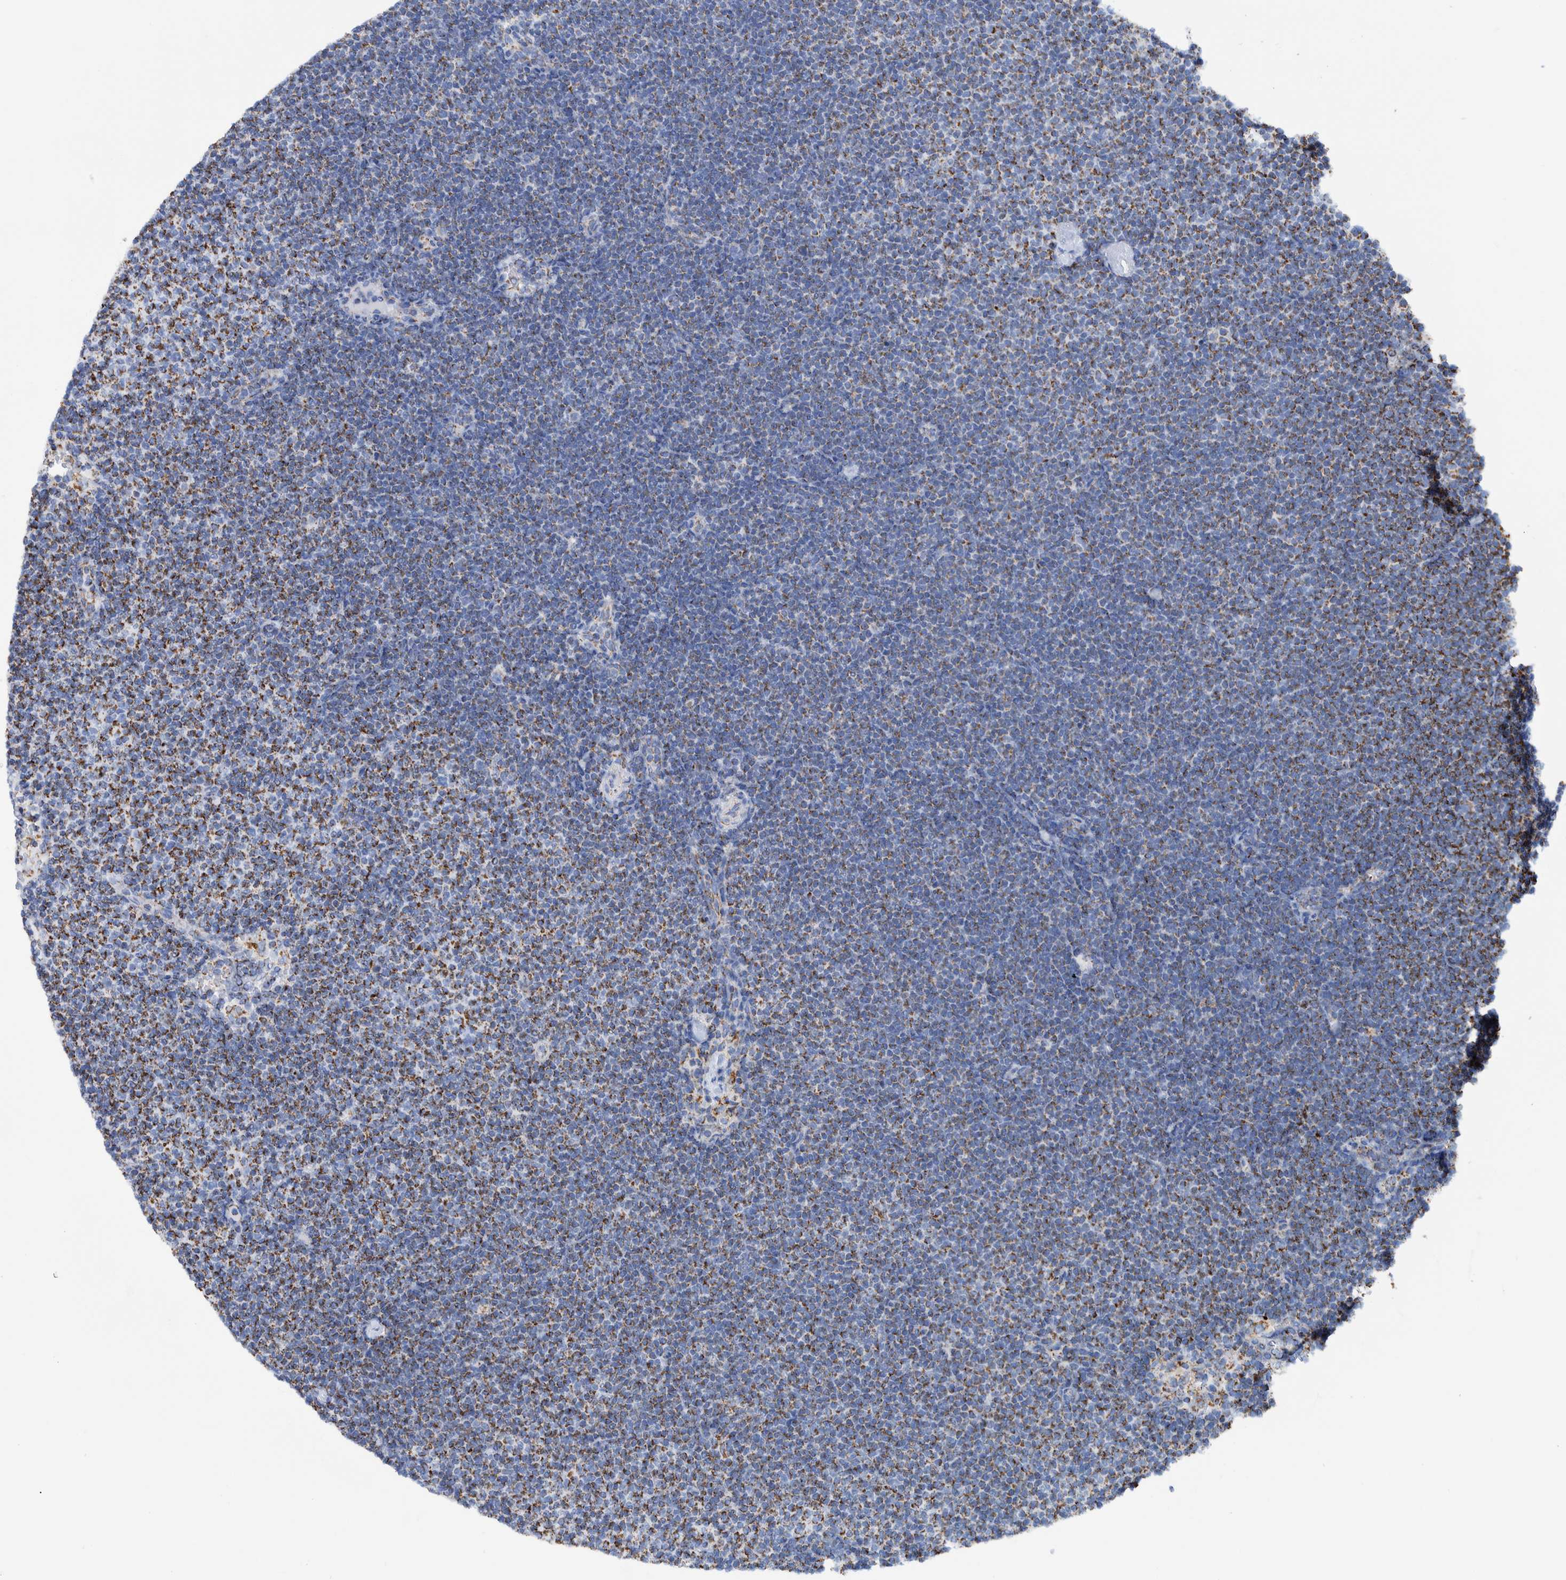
{"staining": {"intensity": "moderate", "quantity": "25%-75%", "location": "cytoplasmic/membranous"}, "tissue": "lymphoma", "cell_type": "Tumor cells", "image_type": "cancer", "snomed": [{"axis": "morphology", "description": "Malignant lymphoma, non-Hodgkin's type, Low grade"}, {"axis": "topography", "description": "Lymph node"}], "caption": "Human lymphoma stained with a brown dye displays moderate cytoplasmic/membranous positive expression in about 25%-75% of tumor cells.", "gene": "DECR1", "patient": {"sex": "female", "age": 53}}